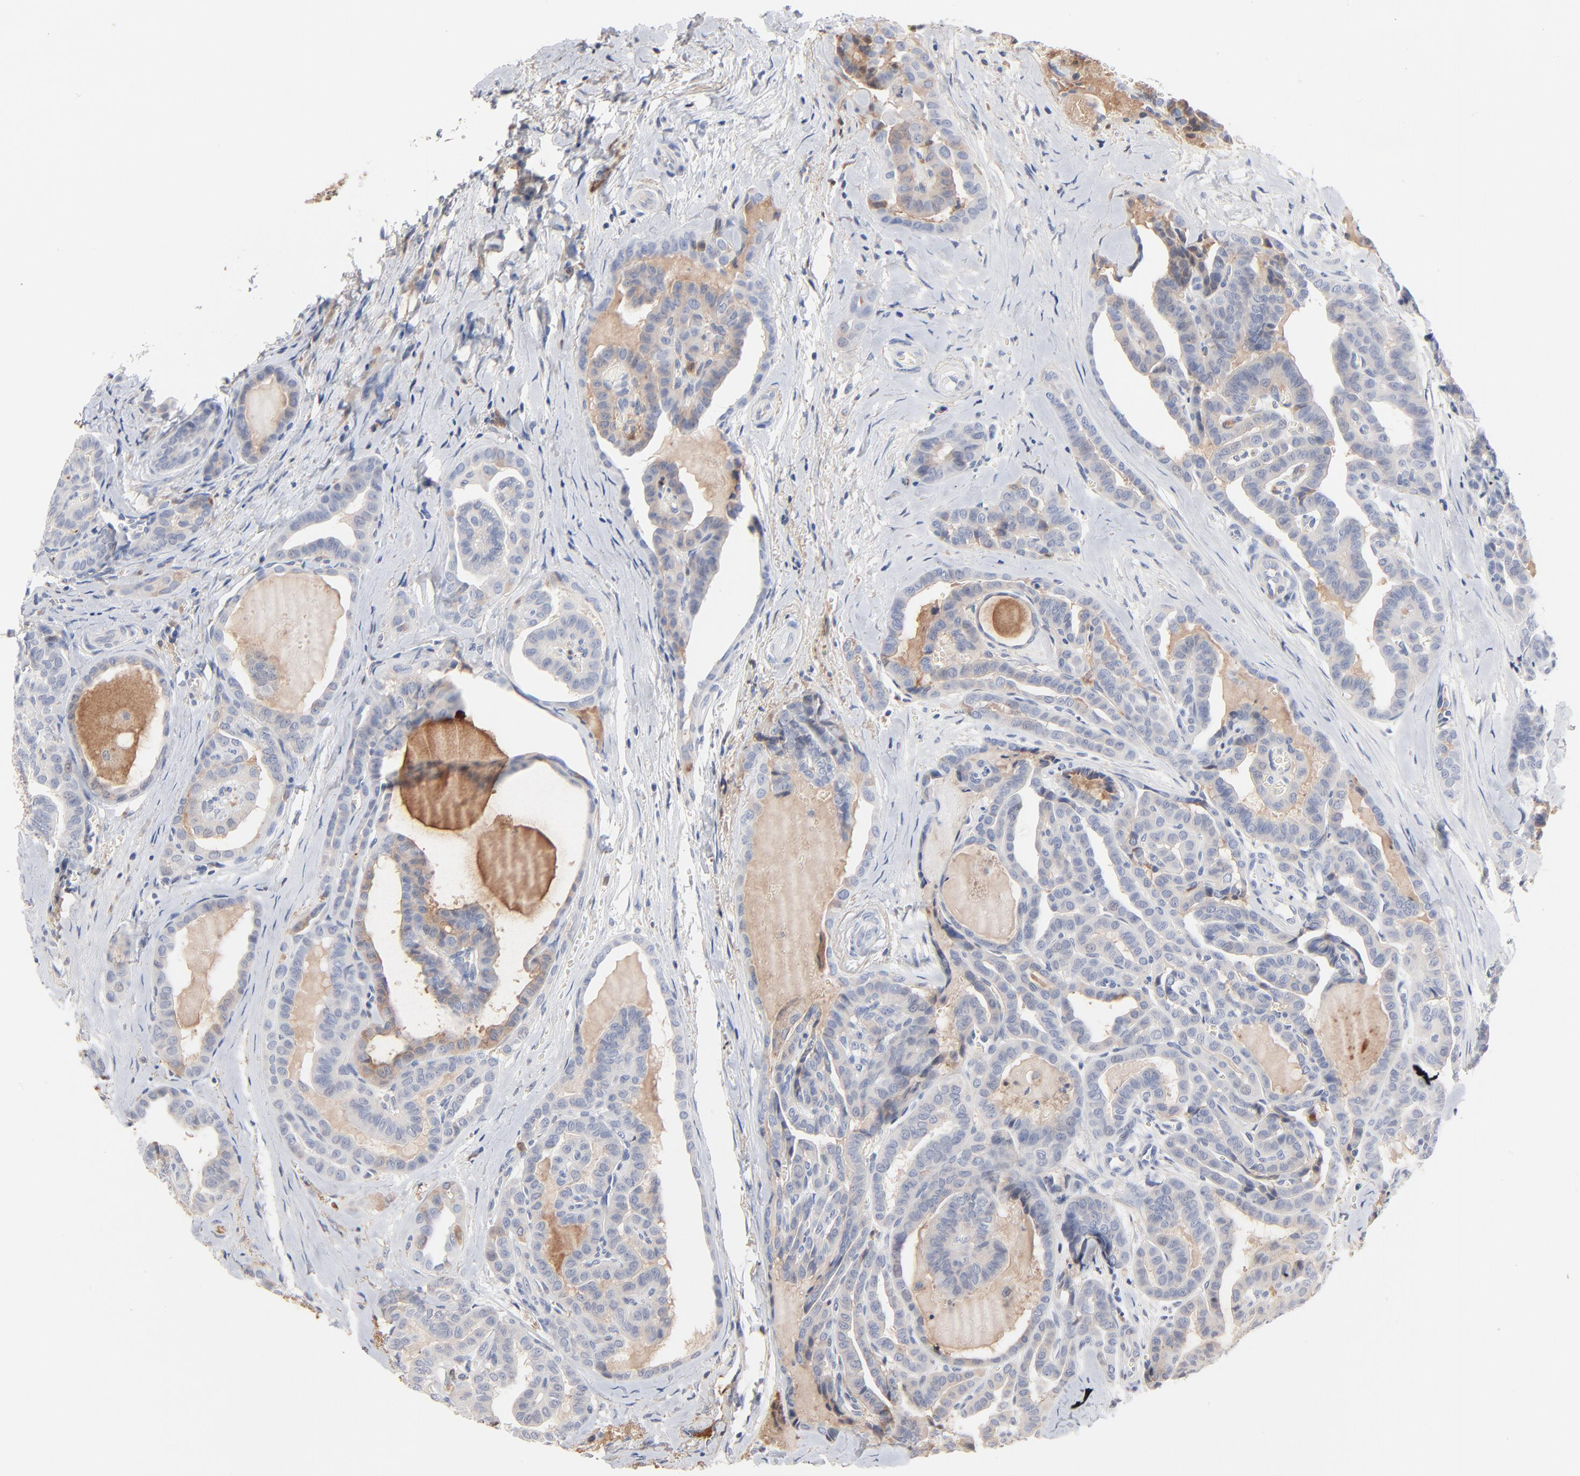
{"staining": {"intensity": "negative", "quantity": "none", "location": "none"}, "tissue": "thyroid cancer", "cell_type": "Tumor cells", "image_type": "cancer", "snomed": [{"axis": "morphology", "description": "Carcinoma, NOS"}, {"axis": "topography", "description": "Thyroid gland"}], "caption": "Tumor cells show no significant protein expression in thyroid cancer (carcinoma). The staining was performed using DAB to visualize the protein expression in brown, while the nuclei were stained in blue with hematoxylin (Magnification: 20x).", "gene": "SERPINA4", "patient": {"sex": "female", "age": 91}}